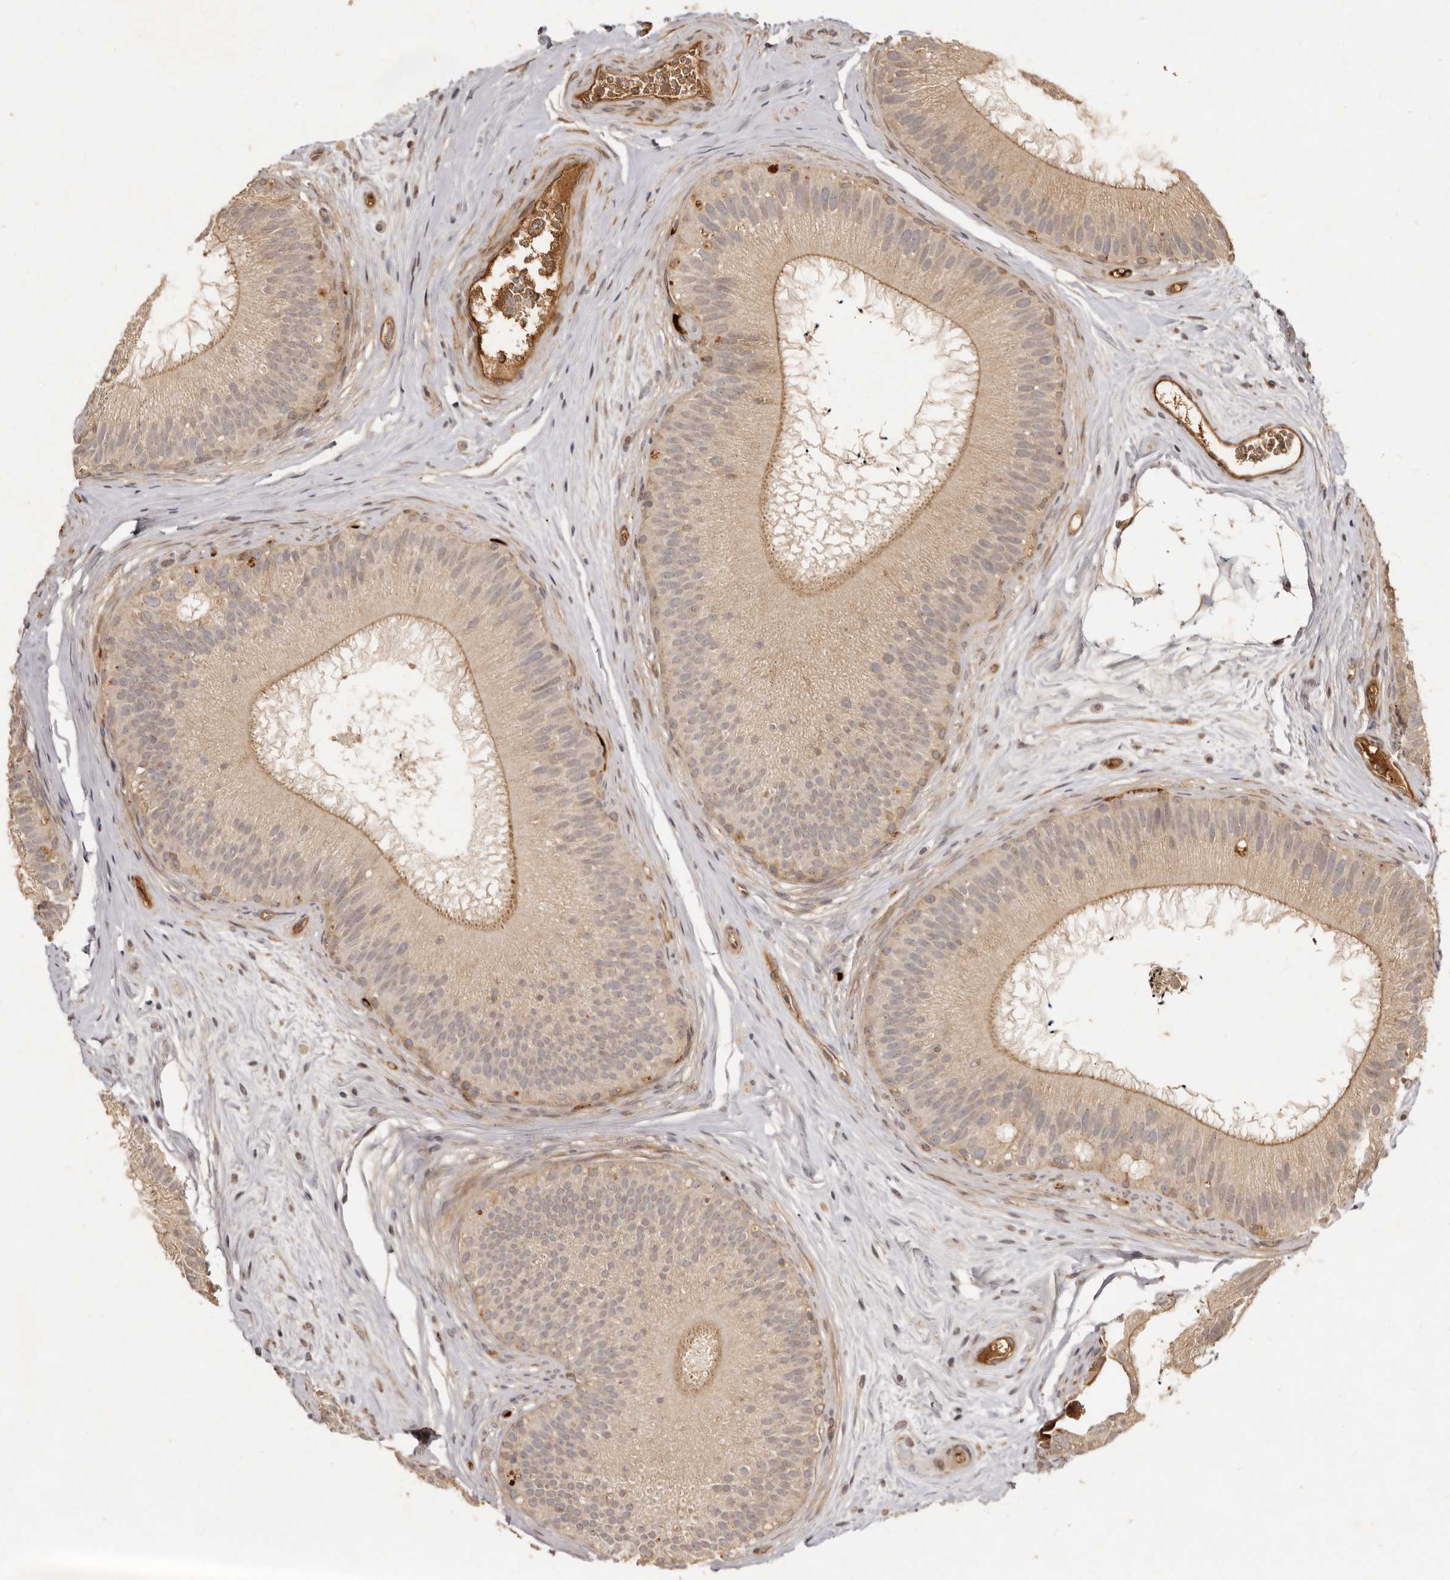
{"staining": {"intensity": "moderate", "quantity": ">75%", "location": "cytoplasmic/membranous"}, "tissue": "epididymis", "cell_type": "Glandular cells", "image_type": "normal", "snomed": [{"axis": "morphology", "description": "Normal tissue, NOS"}, {"axis": "topography", "description": "Epididymis"}], "caption": "DAB immunohistochemical staining of normal epididymis reveals moderate cytoplasmic/membranous protein positivity in about >75% of glandular cells.", "gene": "SEMA3A", "patient": {"sex": "male", "age": 45}}